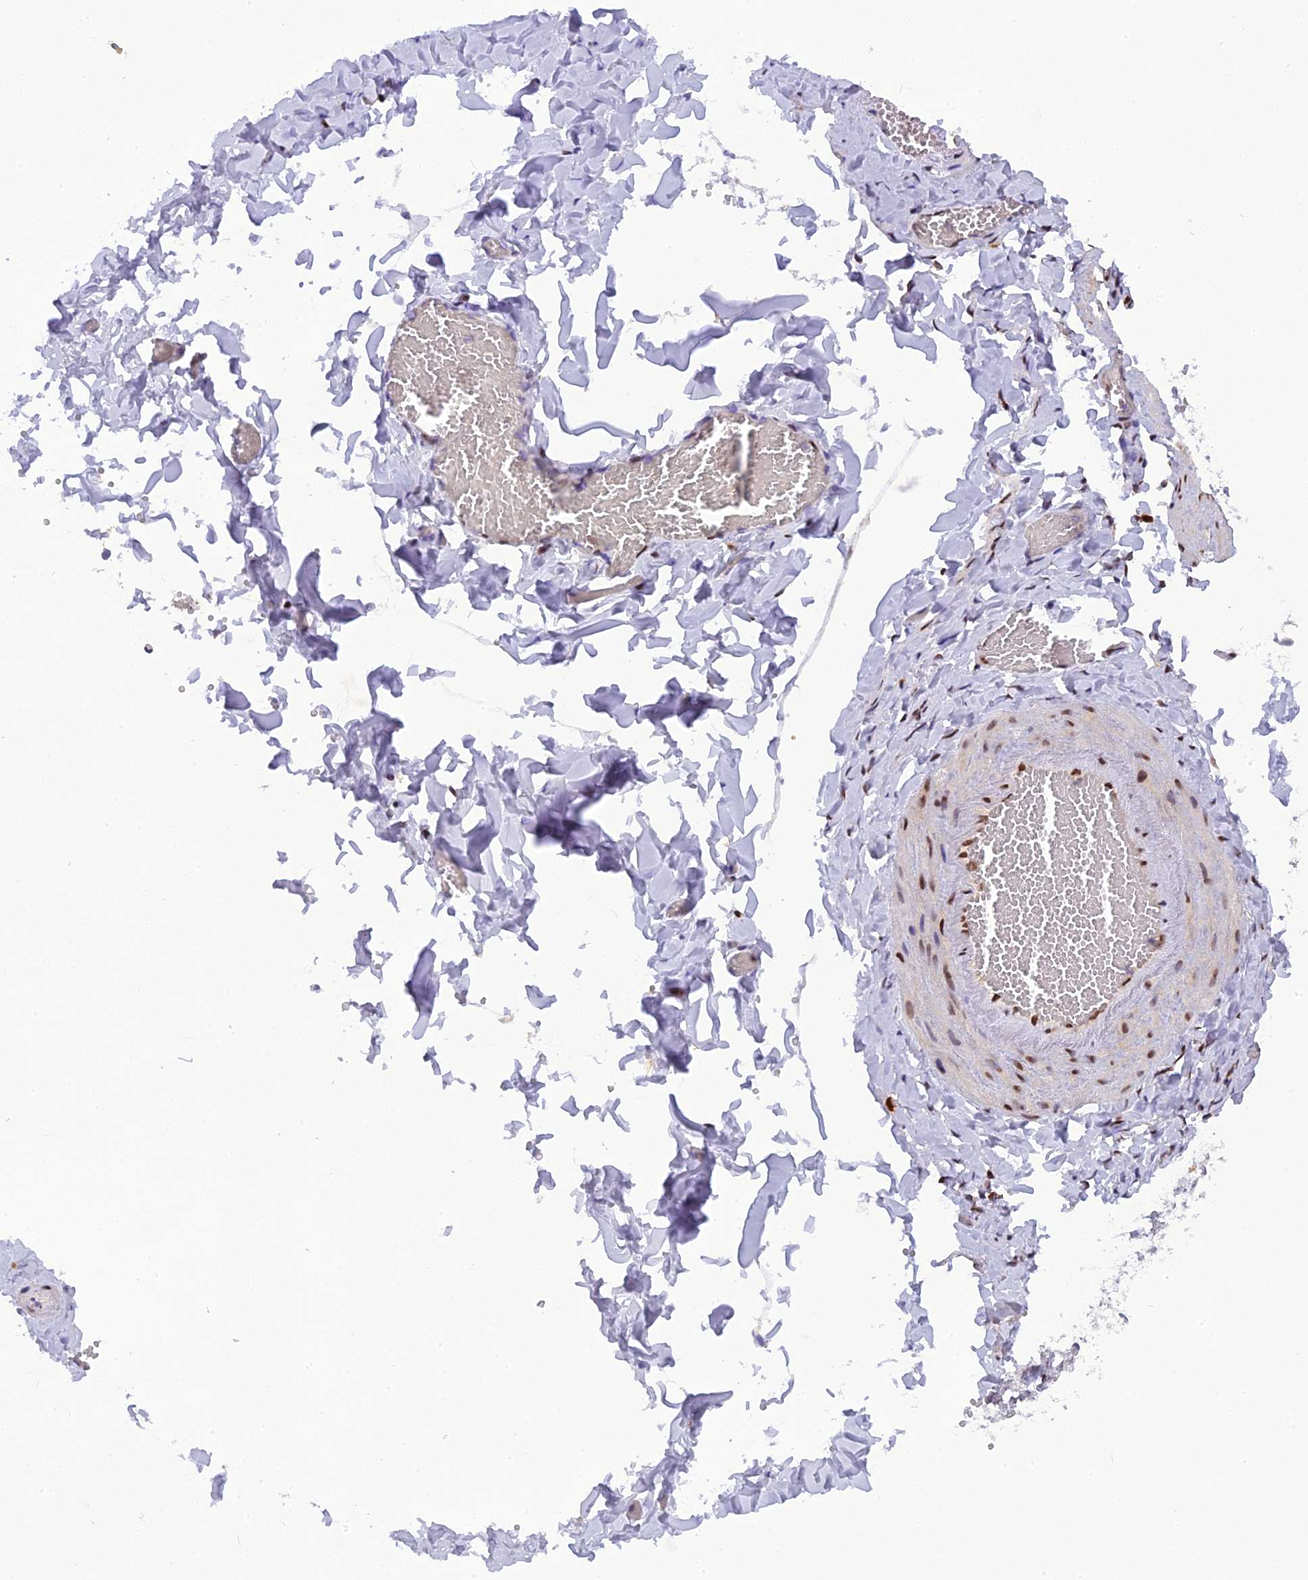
{"staining": {"intensity": "moderate", "quantity": ">75%", "location": "nuclear"}, "tissue": "adipose tissue", "cell_type": "Adipocytes", "image_type": "normal", "snomed": [{"axis": "morphology", "description": "Normal tissue, NOS"}, {"axis": "topography", "description": "Gallbladder"}, {"axis": "topography", "description": "Peripheral nerve tissue"}], "caption": "Immunohistochemistry (IHC) (DAB) staining of normal human adipose tissue demonstrates moderate nuclear protein positivity in approximately >75% of adipocytes.", "gene": "RABGGTA", "patient": {"sex": "male", "age": 38}}